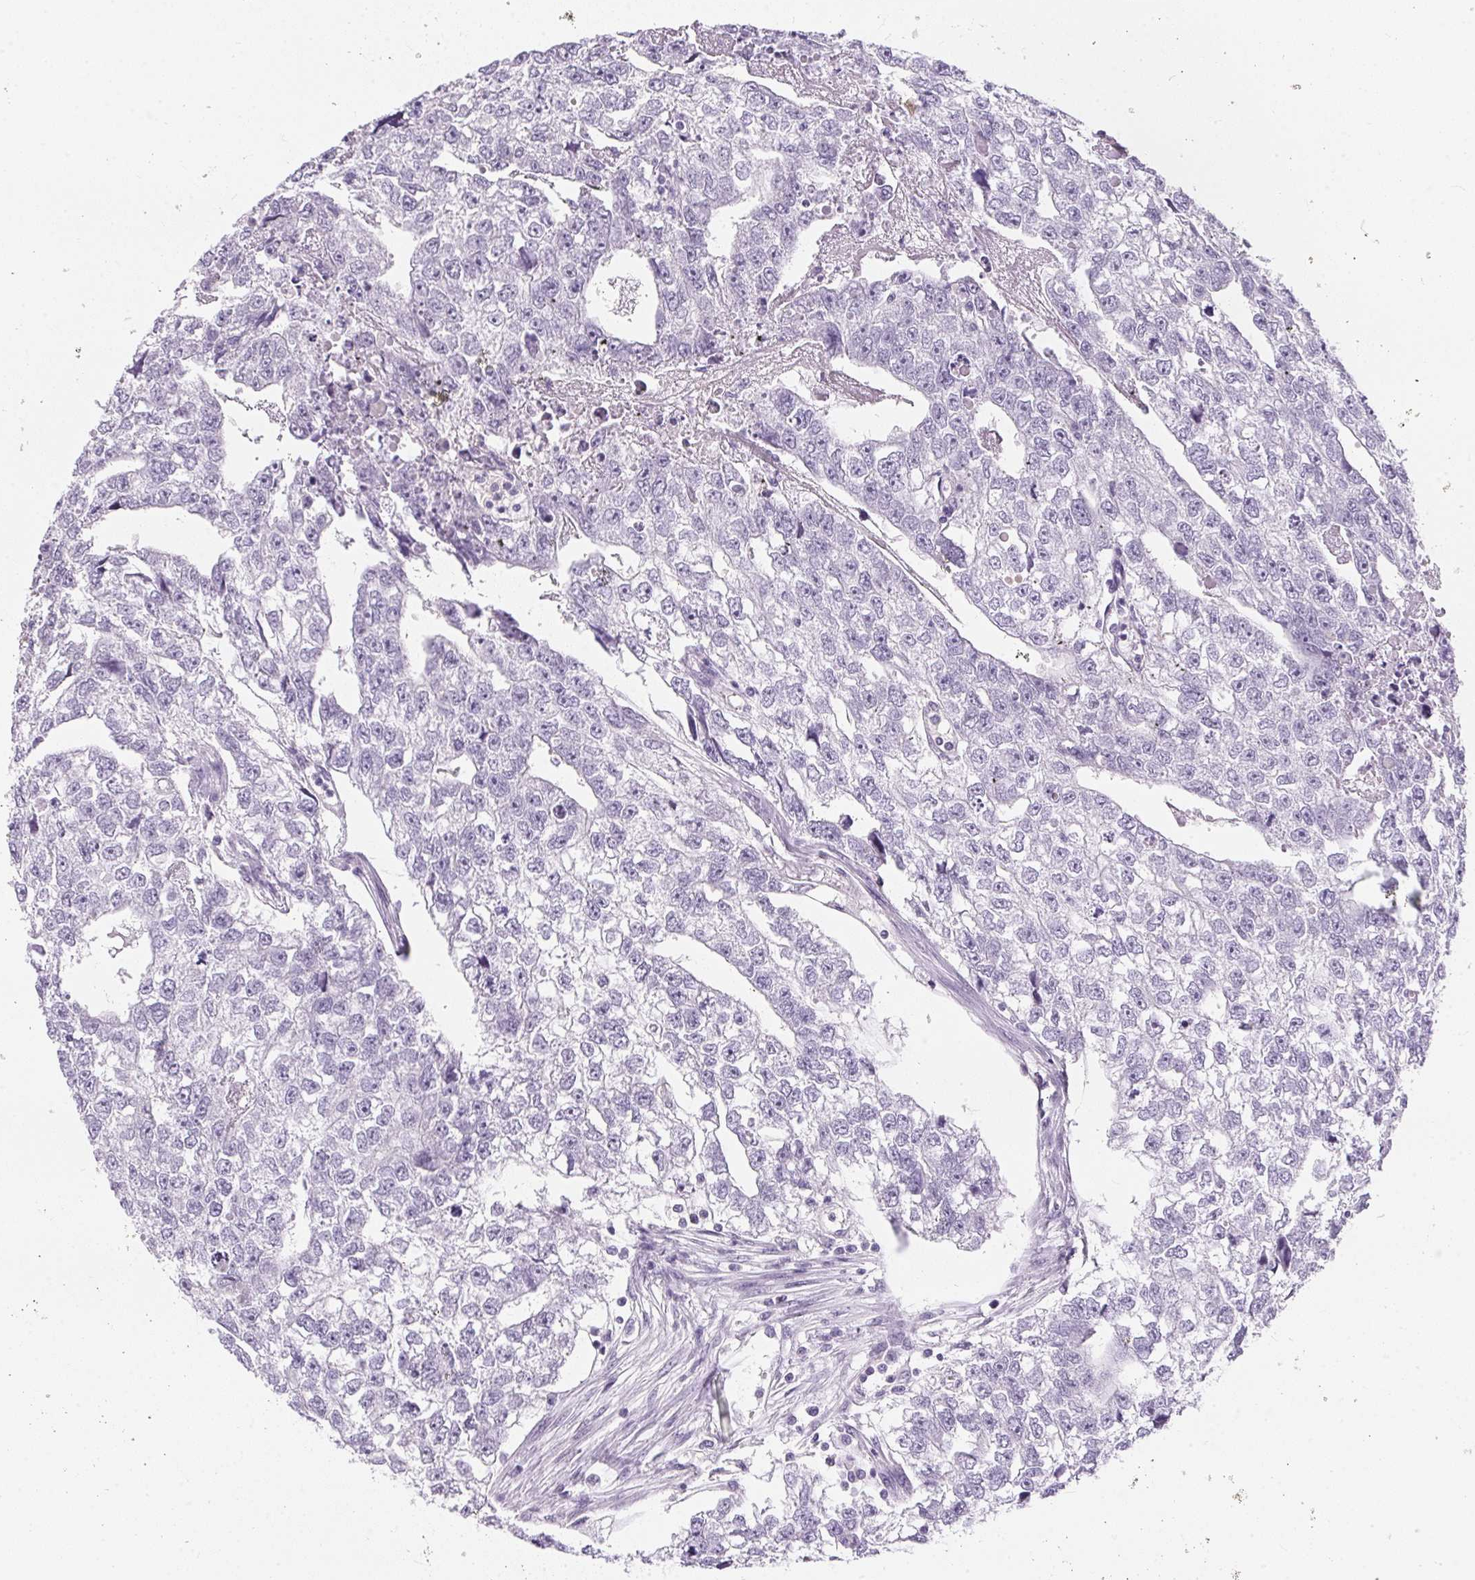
{"staining": {"intensity": "negative", "quantity": "none", "location": "none"}, "tissue": "testis cancer", "cell_type": "Tumor cells", "image_type": "cancer", "snomed": [{"axis": "morphology", "description": "Carcinoma, Embryonal, NOS"}, {"axis": "morphology", "description": "Teratoma, malignant, NOS"}, {"axis": "topography", "description": "Testis"}], "caption": "This micrograph is of testis cancer stained with immunohistochemistry (IHC) to label a protein in brown with the nuclei are counter-stained blue. There is no expression in tumor cells.", "gene": "GBP6", "patient": {"sex": "male", "age": 44}}